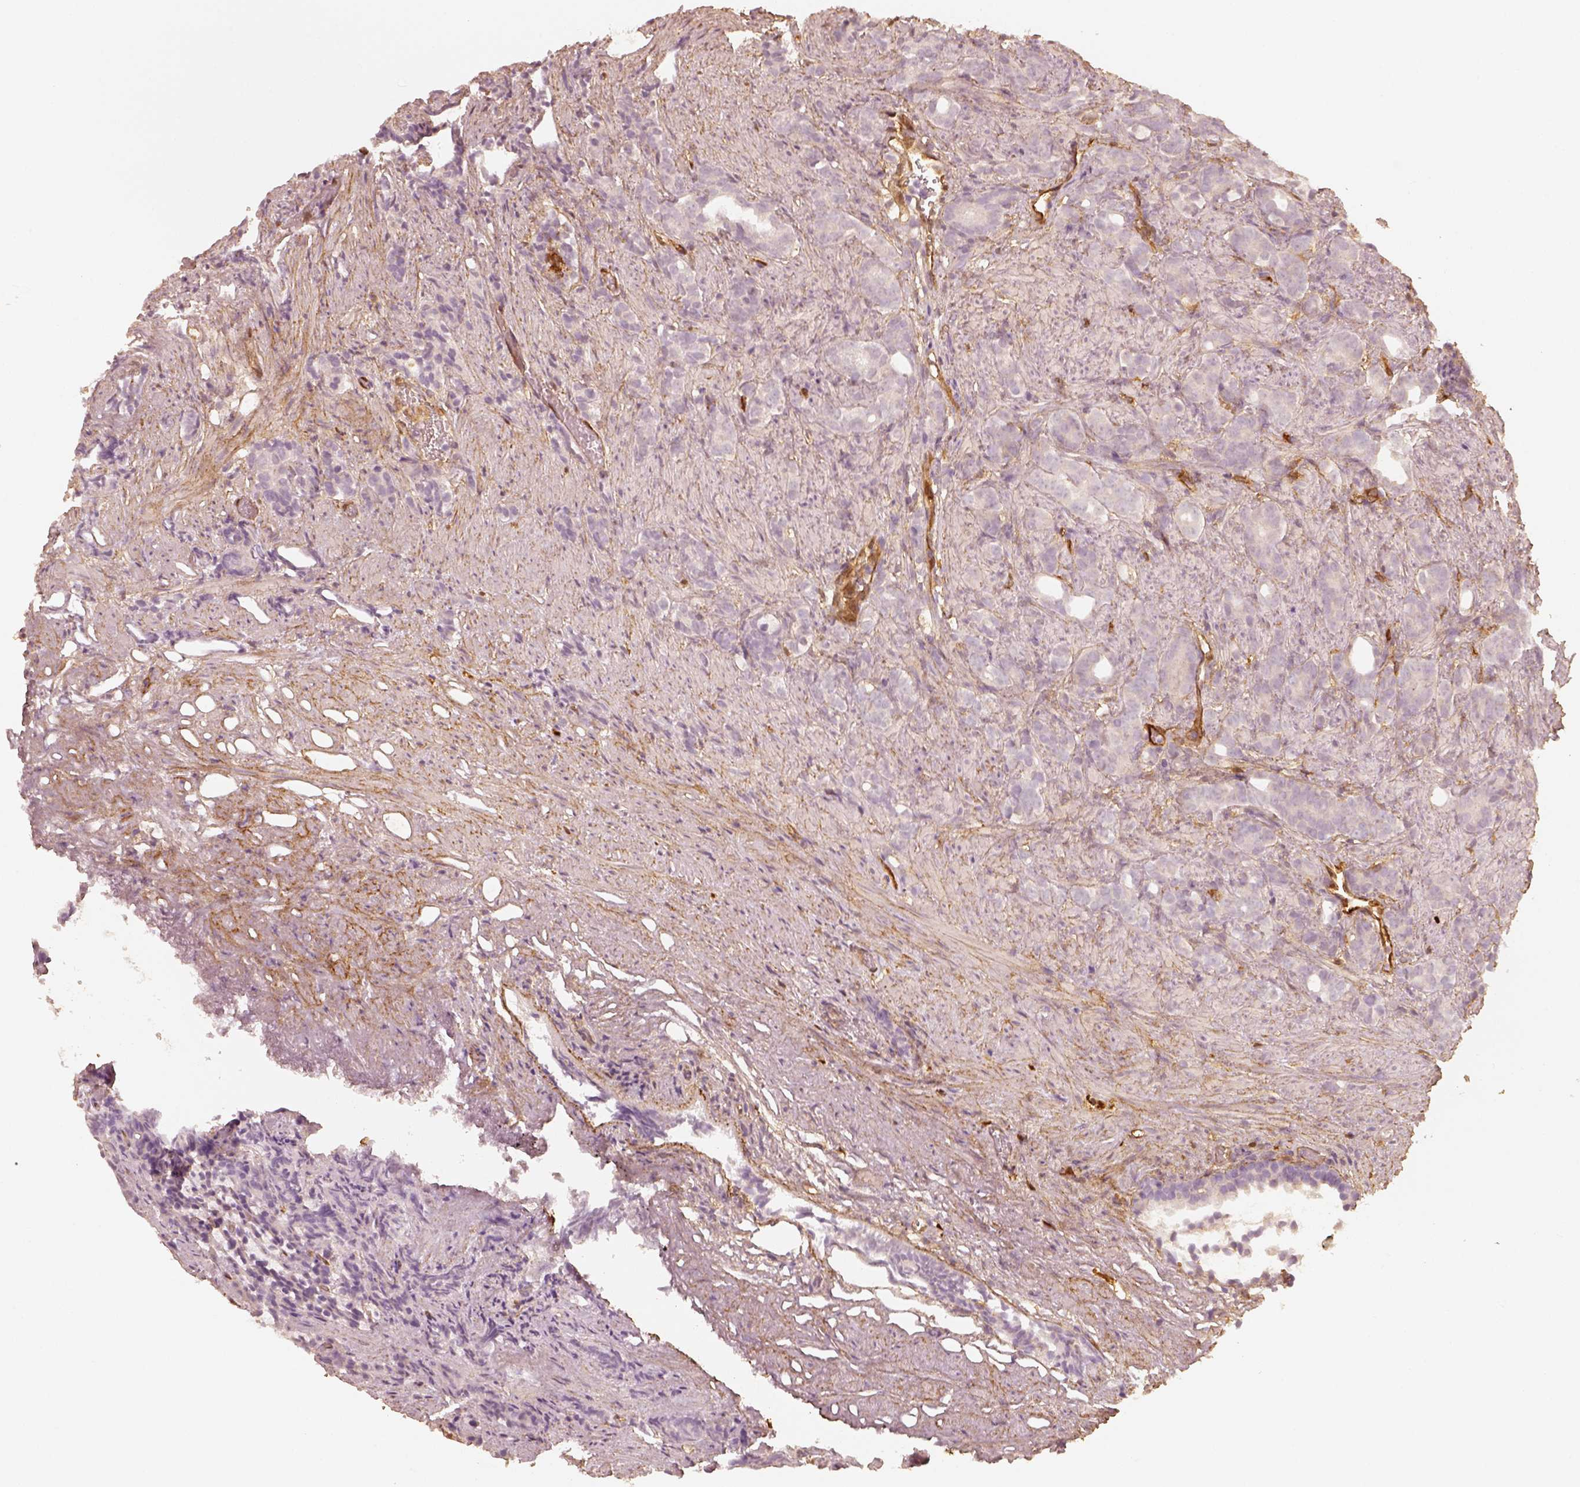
{"staining": {"intensity": "negative", "quantity": "none", "location": "none"}, "tissue": "prostate cancer", "cell_type": "Tumor cells", "image_type": "cancer", "snomed": [{"axis": "morphology", "description": "Adenocarcinoma, High grade"}, {"axis": "topography", "description": "Prostate"}], "caption": "High-grade adenocarcinoma (prostate) stained for a protein using immunohistochemistry shows no positivity tumor cells.", "gene": "FSCN1", "patient": {"sex": "male", "age": 84}}